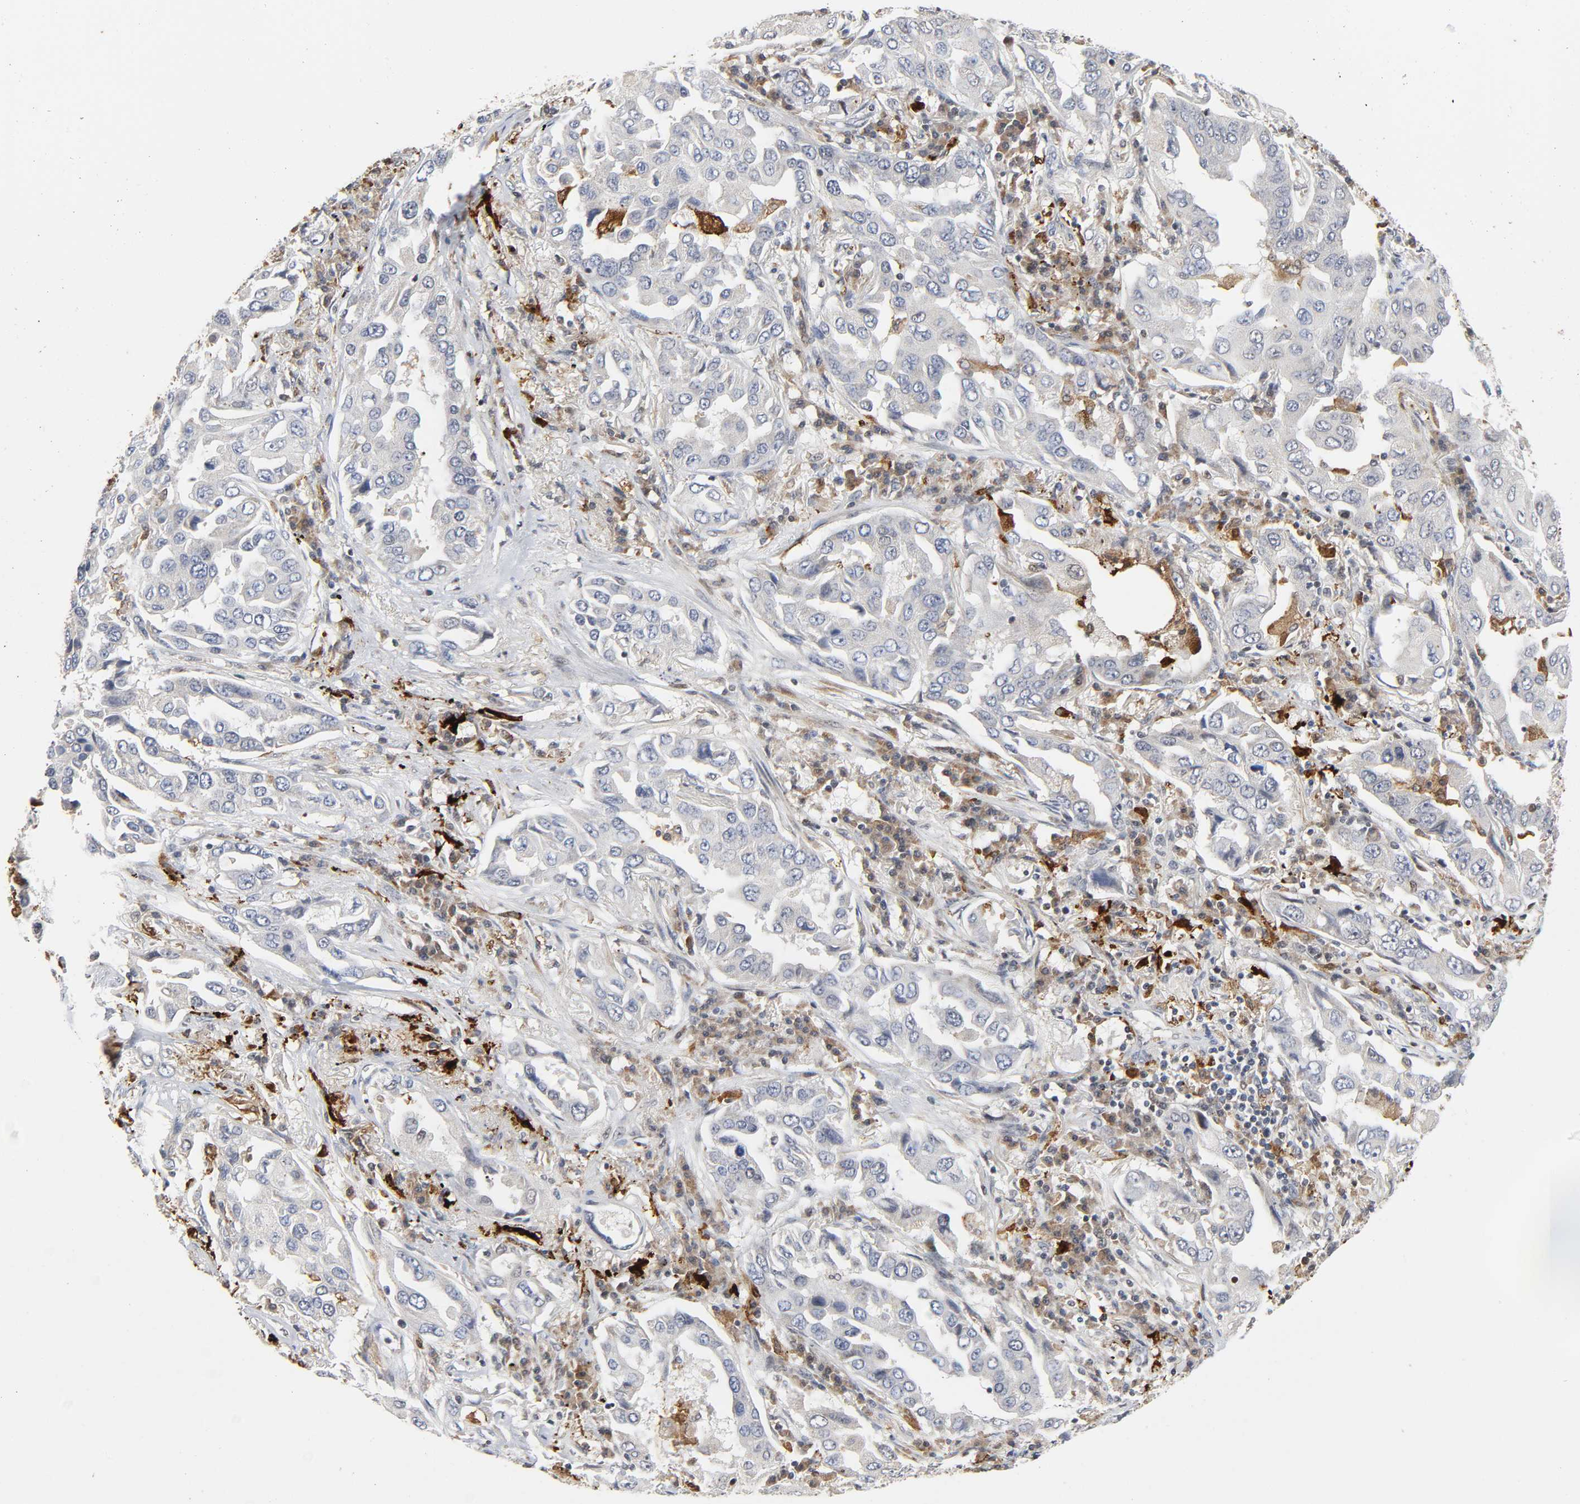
{"staining": {"intensity": "negative", "quantity": "none", "location": "none"}, "tissue": "lung cancer", "cell_type": "Tumor cells", "image_type": "cancer", "snomed": [{"axis": "morphology", "description": "Adenocarcinoma, NOS"}, {"axis": "topography", "description": "Lung"}], "caption": "Tumor cells are negative for brown protein staining in adenocarcinoma (lung).", "gene": "KAT2B", "patient": {"sex": "female", "age": 65}}